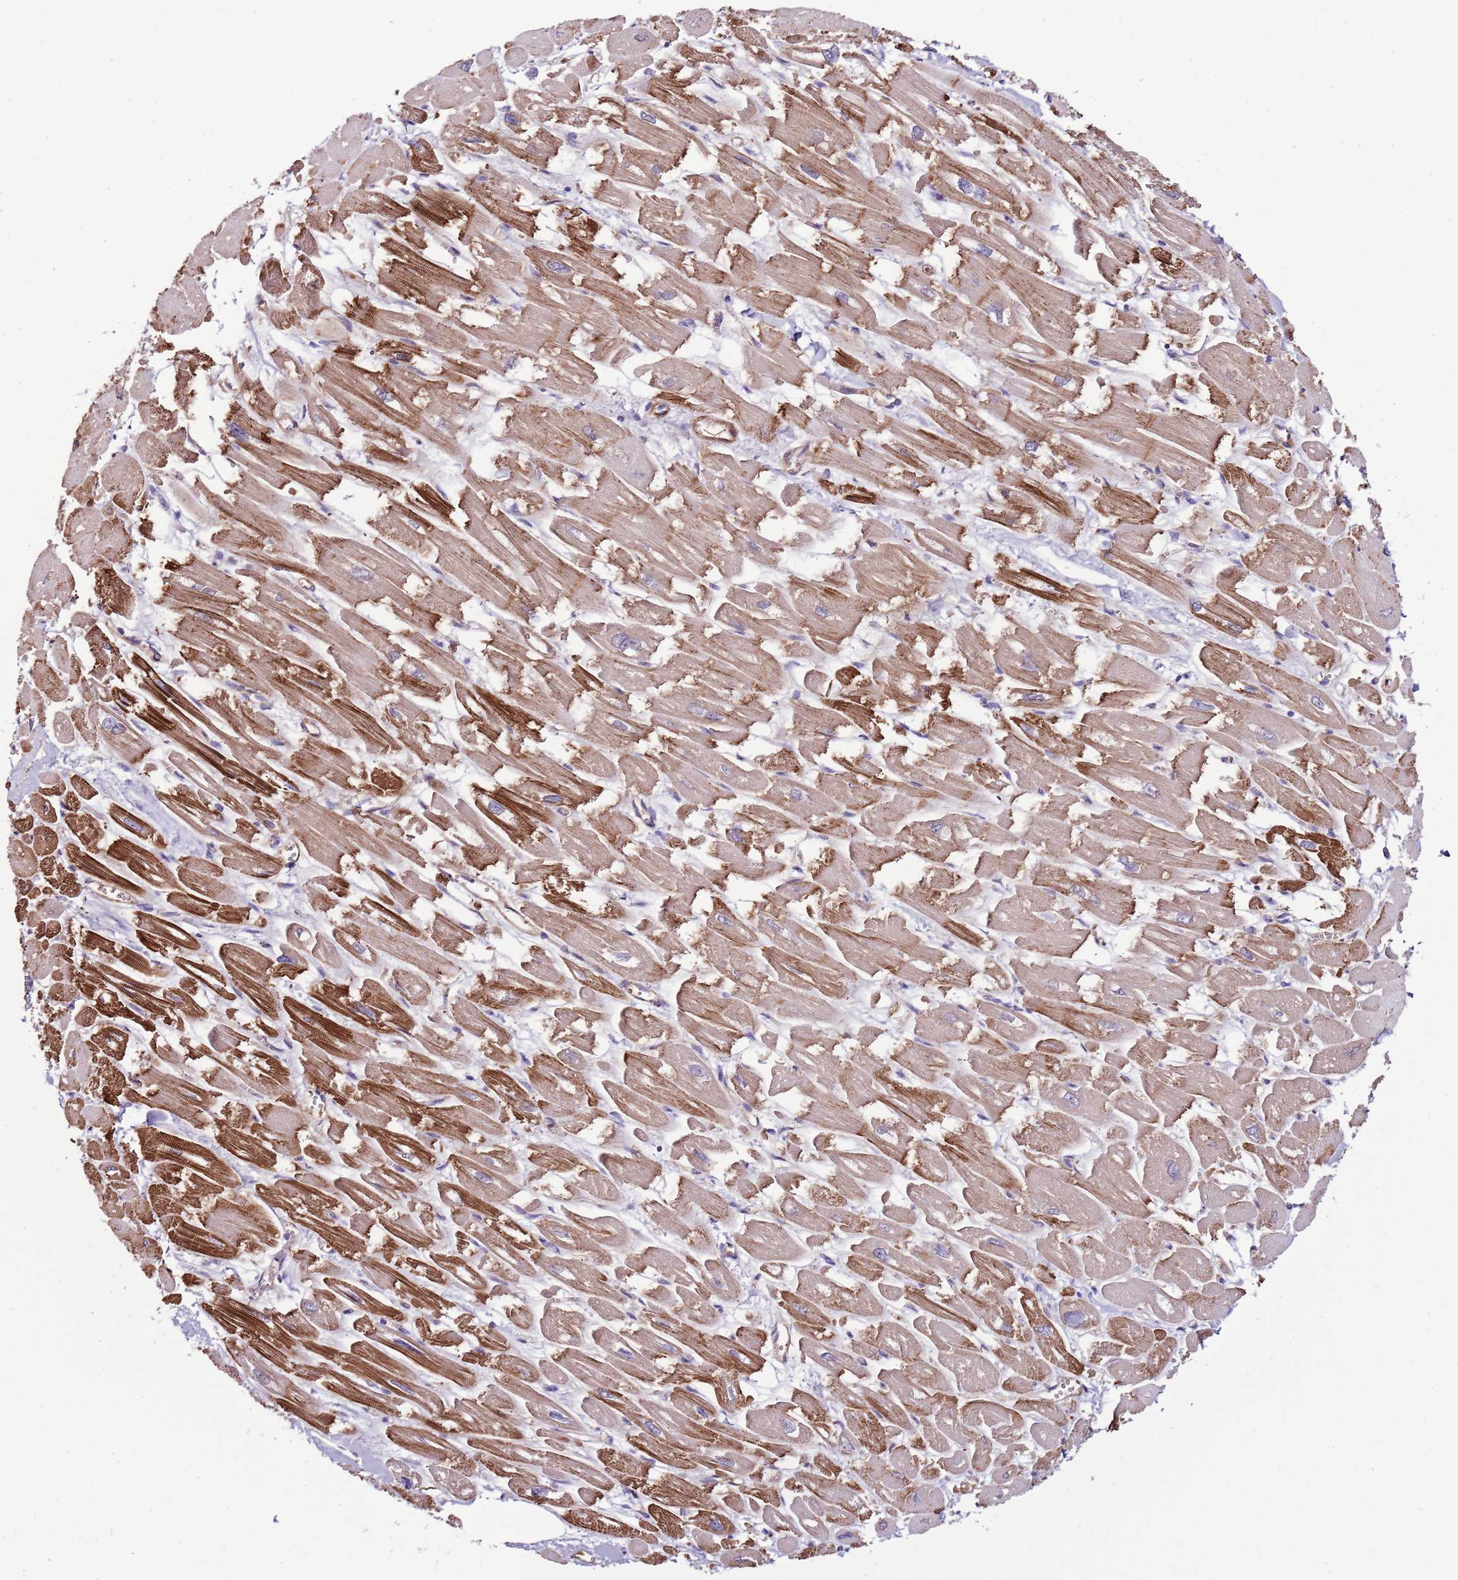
{"staining": {"intensity": "strong", "quantity": "25%-75%", "location": "cytoplasmic/membranous"}, "tissue": "heart muscle", "cell_type": "Cardiomyocytes", "image_type": "normal", "snomed": [{"axis": "morphology", "description": "Normal tissue, NOS"}, {"axis": "topography", "description": "Heart"}], "caption": "The photomicrograph exhibits a brown stain indicating the presence of a protein in the cytoplasmic/membranous of cardiomyocytes in heart muscle. The staining was performed using DAB (3,3'-diaminobenzidine) to visualize the protein expression in brown, while the nuclei were stained in blue with hematoxylin (Magnification: 20x).", "gene": "GFRAL", "patient": {"sex": "male", "age": 54}}